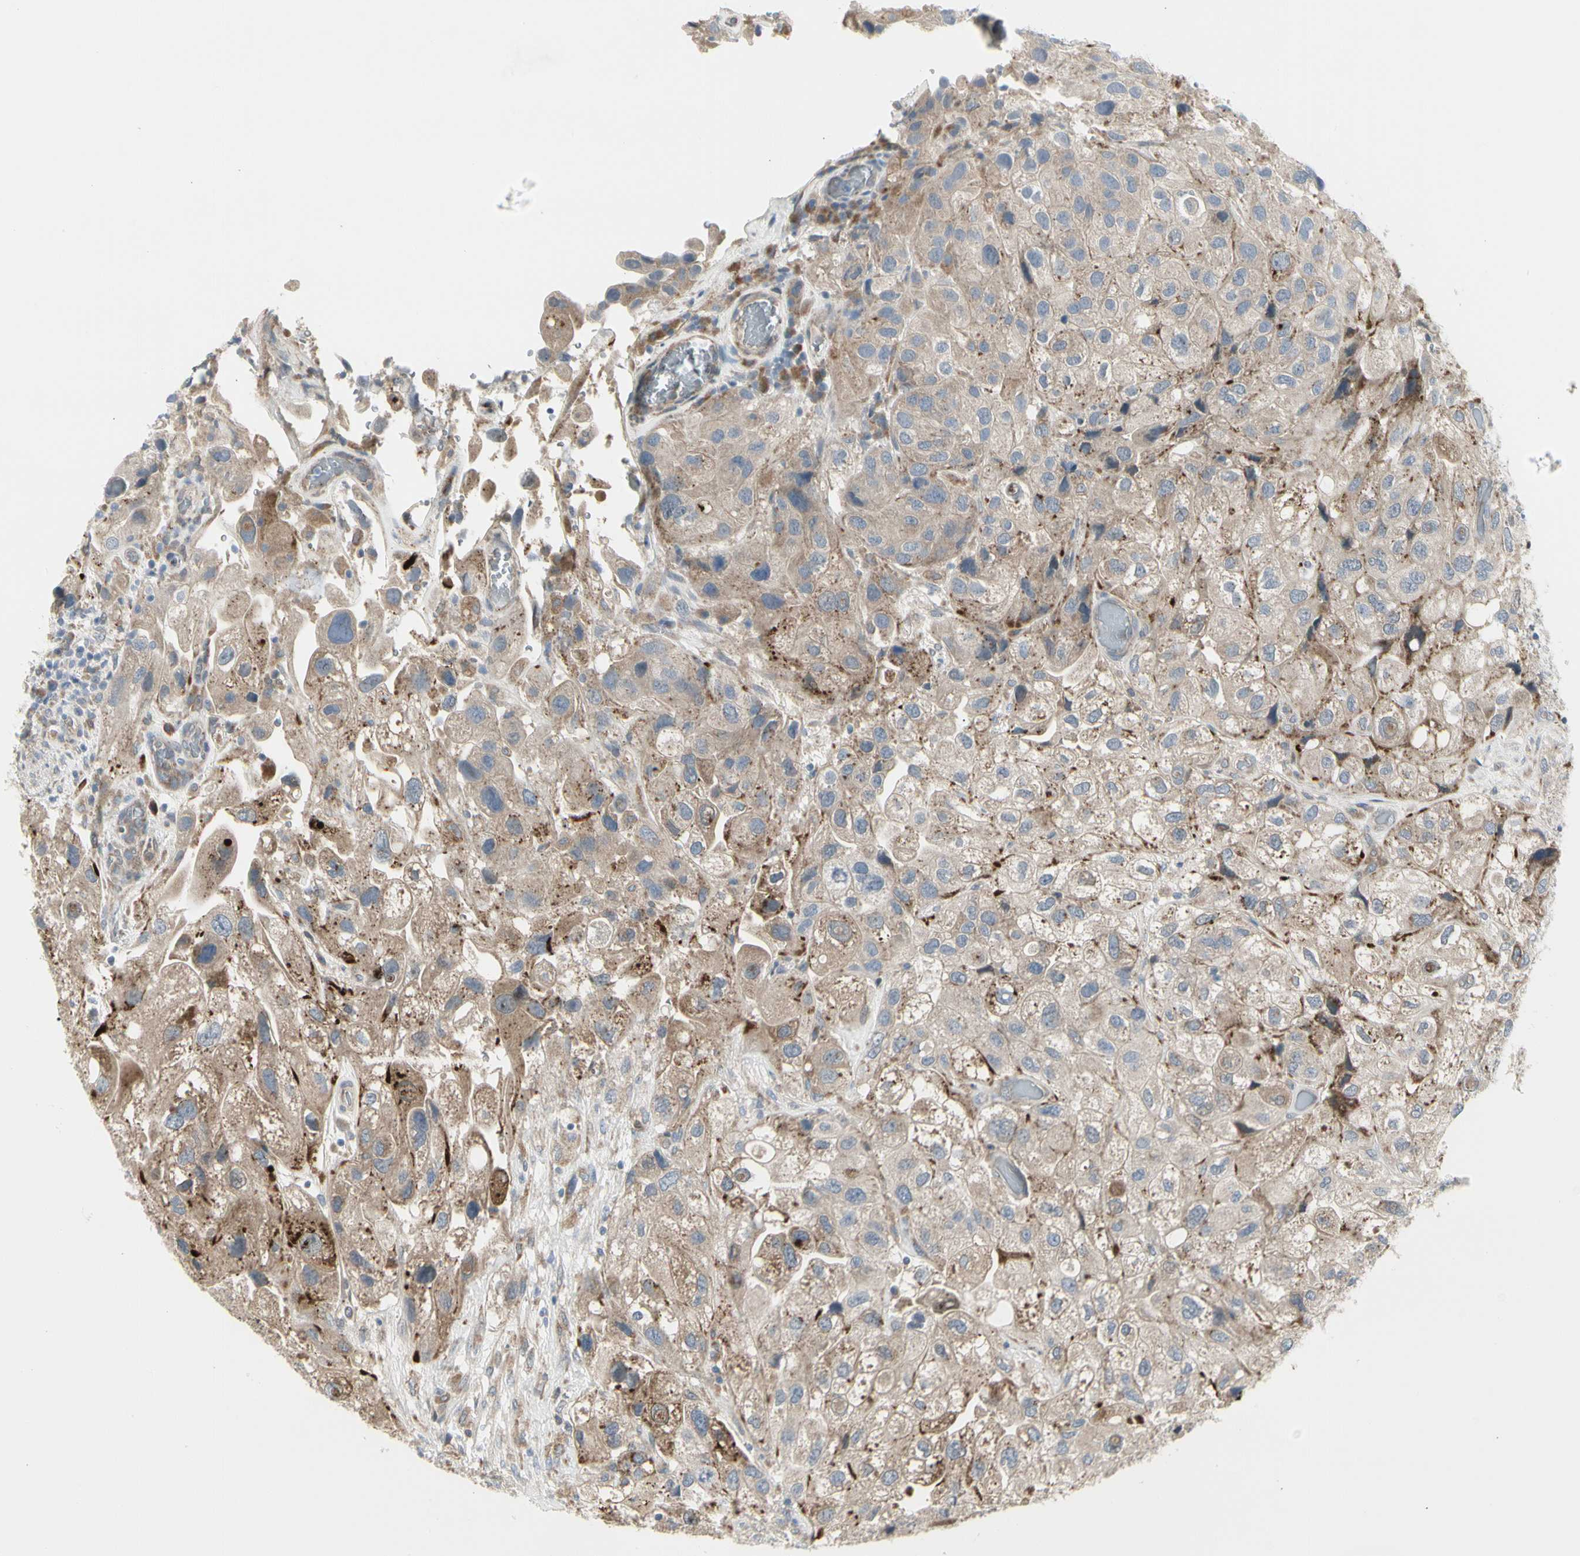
{"staining": {"intensity": "weak", "quantity": ">75%", "location": "cytoplasmic/membranous"}, "tissue": "urothelial cancer", "cell_type": "Tumor cells", "image_type": "cancer", "snomed": [{"axis": "morphology", "description": "Urothelial carcinoma, High grade"}, {"axis": "topography", "description": "Urinary bladder"}], "caption": "Urothelial cancer stained for a protein demonstrates weak cytoplasmic/membranous positivity in tumor cells. The protein is stained brown, and the nuclei are stained in blue (DAB IHC with brightfield microscopy, high magnification).", "gene": "GRN", "patient": {"sex": "female", "age": 64}}